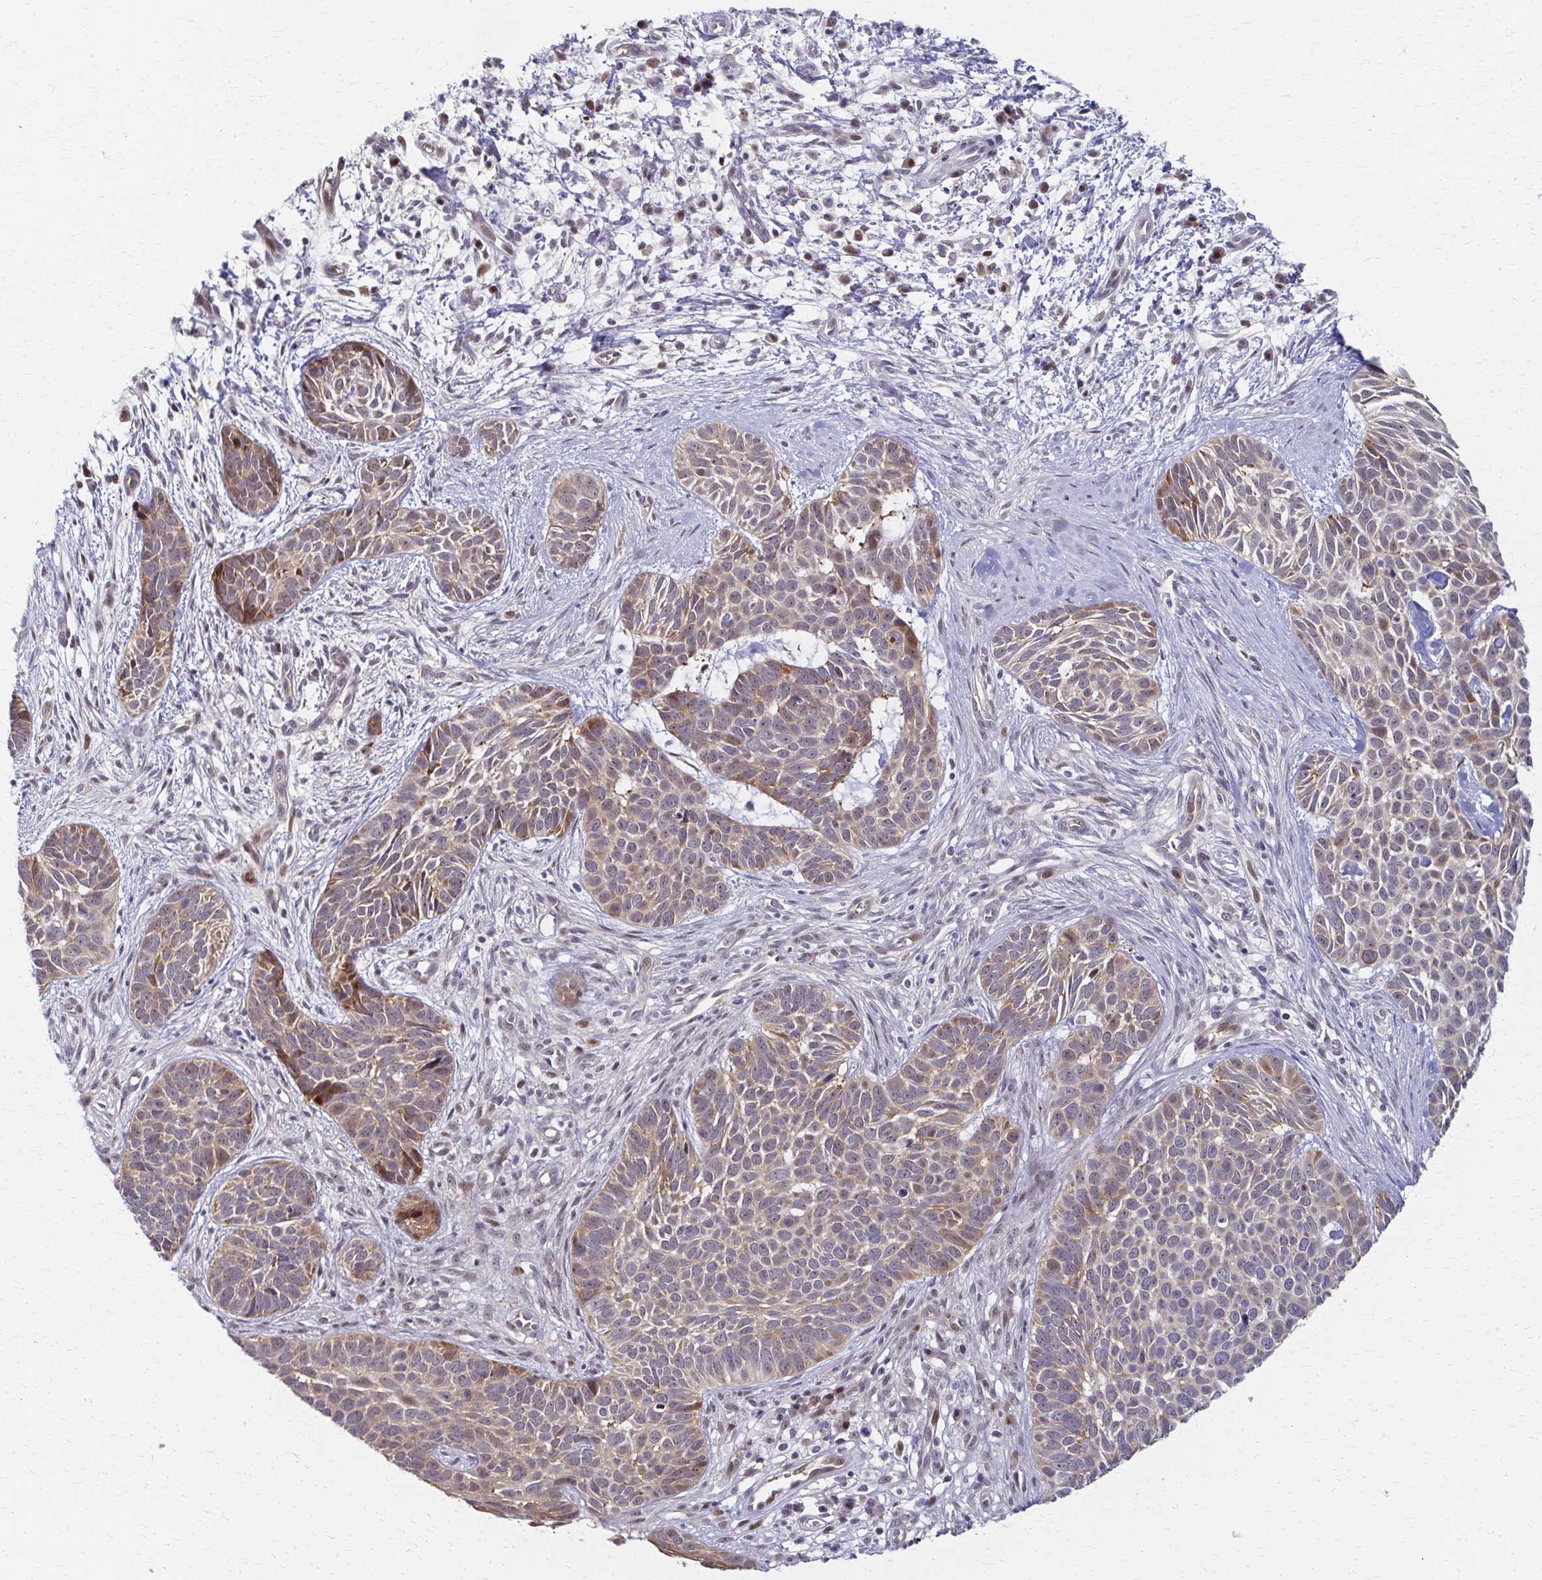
{"staining": {"intensity": "moderate", "quantity": "25%-75%", "location": "cytoplasmic/membranous"}, "tissue": "skin cancer", "cell_type": "Tumor cells", "image_type": "cancer", "snomed": [{"axis": "morphology", "description": "Basal cell carcinoma"}, {"axis": "topography", "description": "Skin"}], "caption": "Protein staining of basal cell carcinoma (skin) tissue exhibits moderate cytoplasmic/membranous staining in approximately 25%-75% of tumor cells.", "gene": "PSMD7", "patient": {"sex": "male", "age": 69}}